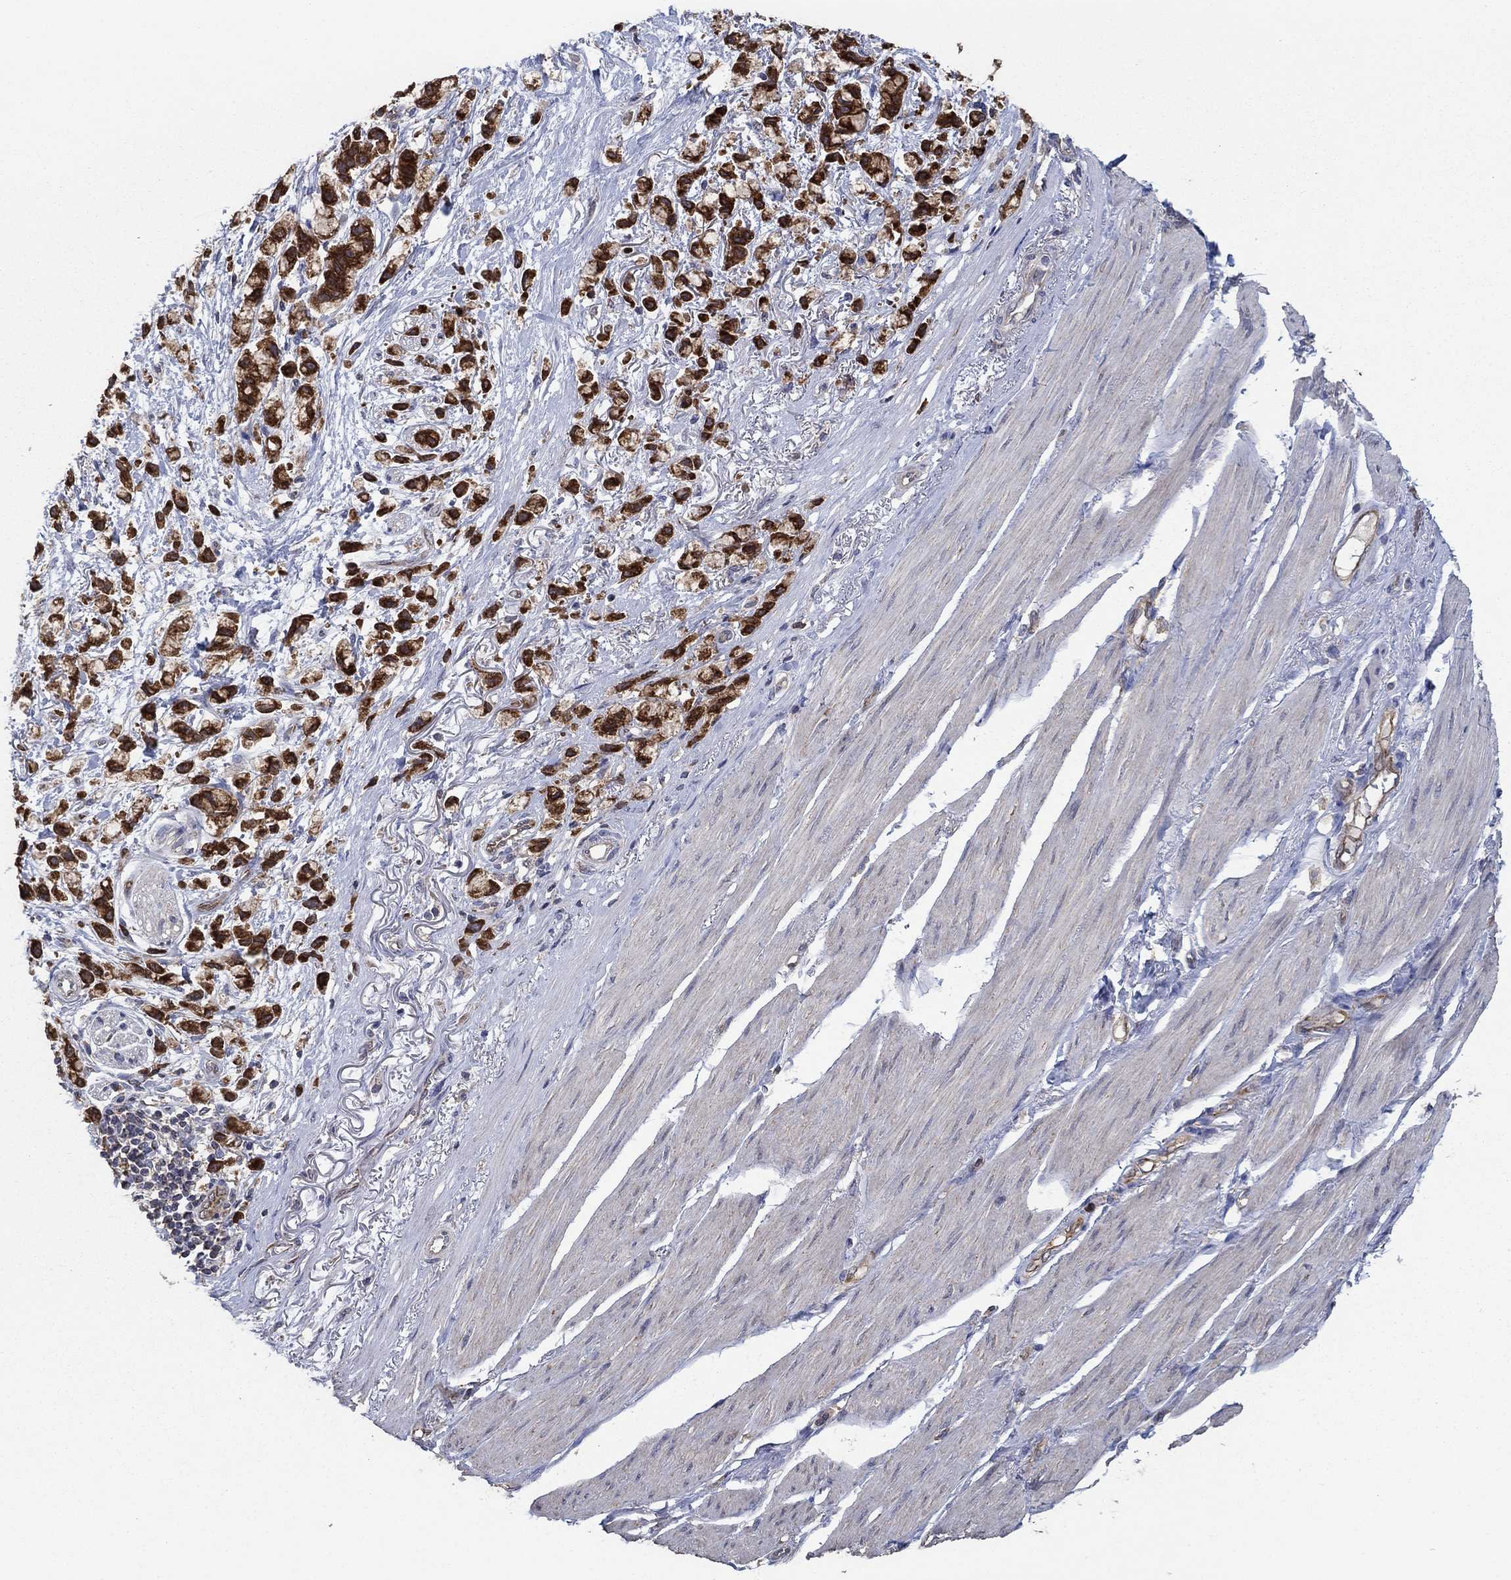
{"staining": {"intensity": "strong", "quantity": ">75%", "location": "cytoplasmic/membranous"}, "tissue": "stomach cancer", "cell_type": "Tumor cells", "image_type": "cancer", "snomed": [{"axis": "morphology", "description": "Adenocarcinoma, NOS"}, {"axis": "topography", "description": "Stomach"}], "caption": "DAB immunohistochemical staining of human stomach cancer (adenocarcinoma) reveals strong cytoplasmic/membranous protein expression in about >75% of tumor cells.", "gene": "HID1", "patient": {"sex": "female", "age": 81}}